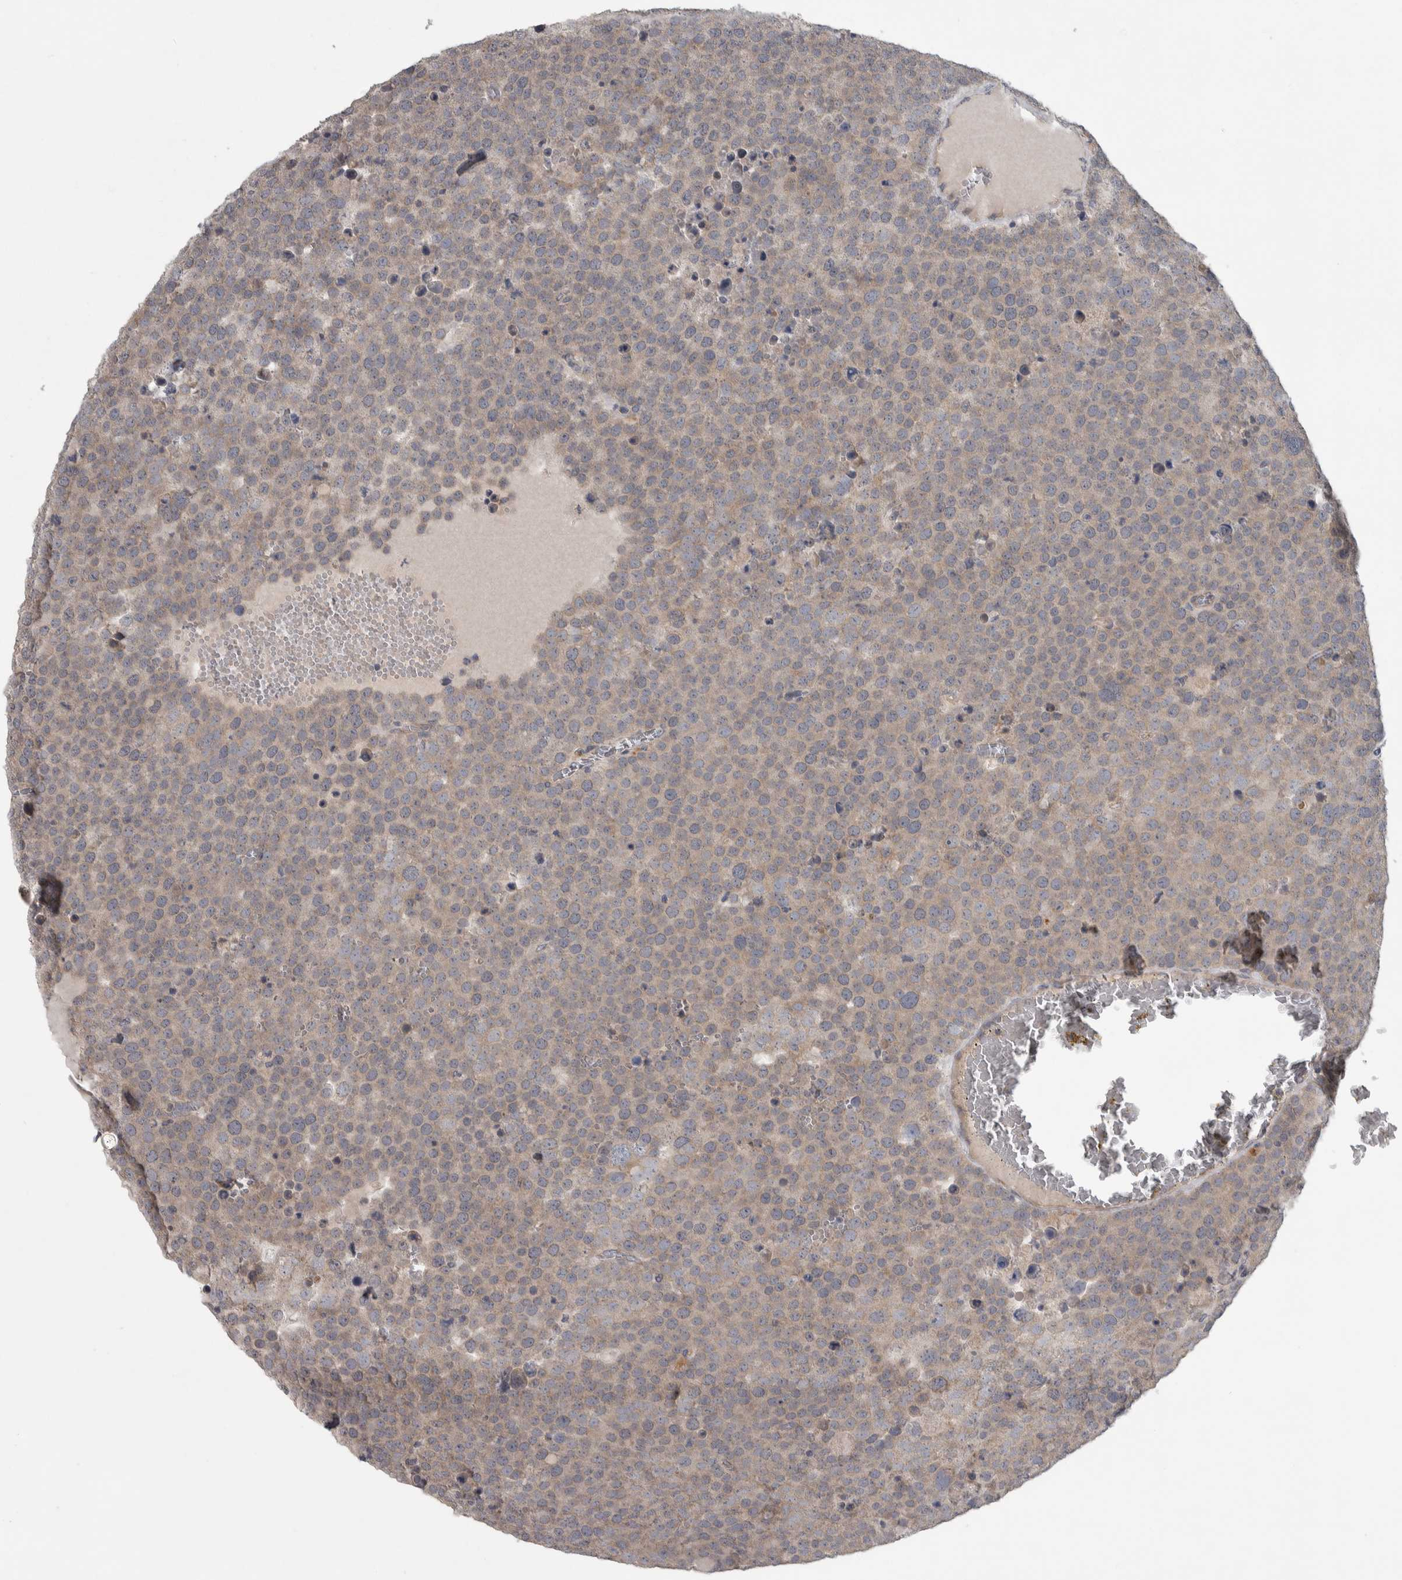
{"staining": {"intensity": "weak", "quantity": ">75%", "location": "cytoplasmic/membranous"}, "tissue": "testis cancer", "cell_type": "Tumor cells", "image_type": "cancer", "snomed": [{"axis": "morphology", "description": "Seminoma, NOS"}, {"axis": "topography", "description": "Testis"}], "caption": "A photomicrograph showing weak cytoplasmic/membranous positivity in about >75% of tumor cells in seminoma (testis), as visualized by brown immunohistochemical staining.", "gene": "SRP68", "patient": {"sex": "male", "age": 71}}